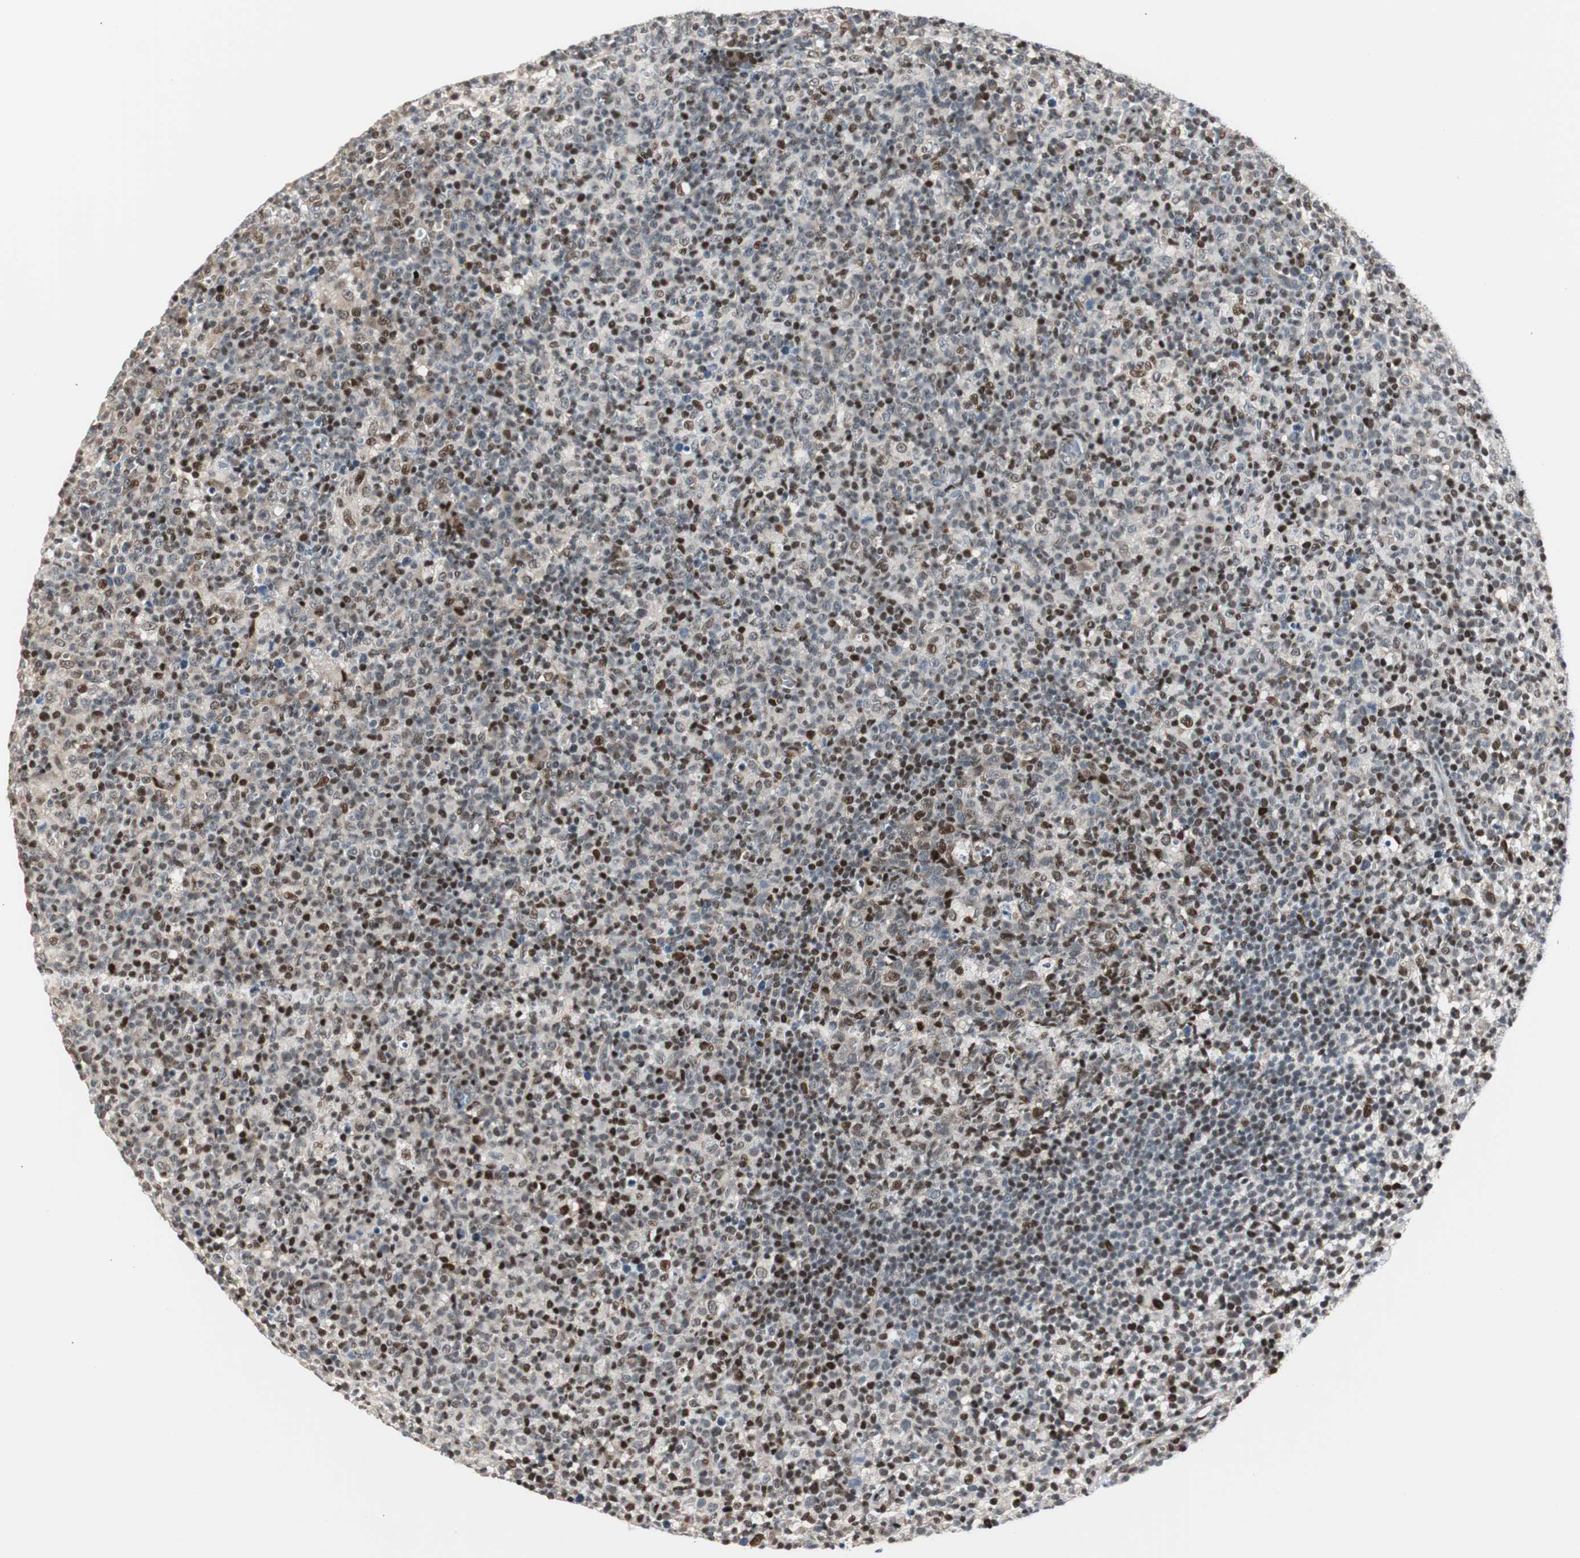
{"staining": {"intensity": "strong", "quantity": "25%-75%", "location": "nuclear"}, "tissue": "lymph node", "cell_type": "Germinal center cells", "image_type": "normal", "snomed": [{"axis": "morphology", "description": "Normal tissue, NOS"}, {"axis": "morphology", "description": "Inflammation, NOS"}, {"axis": "topography", "description": "Lymph node"}], "caption": "This is an image of immunohistochemistry (IHC) staining of normal lymph node, which shows strong expression in the nuclear of germinal center cells.", "gene": "RAD1", "patient": {"sex": "male", "age": 55}}